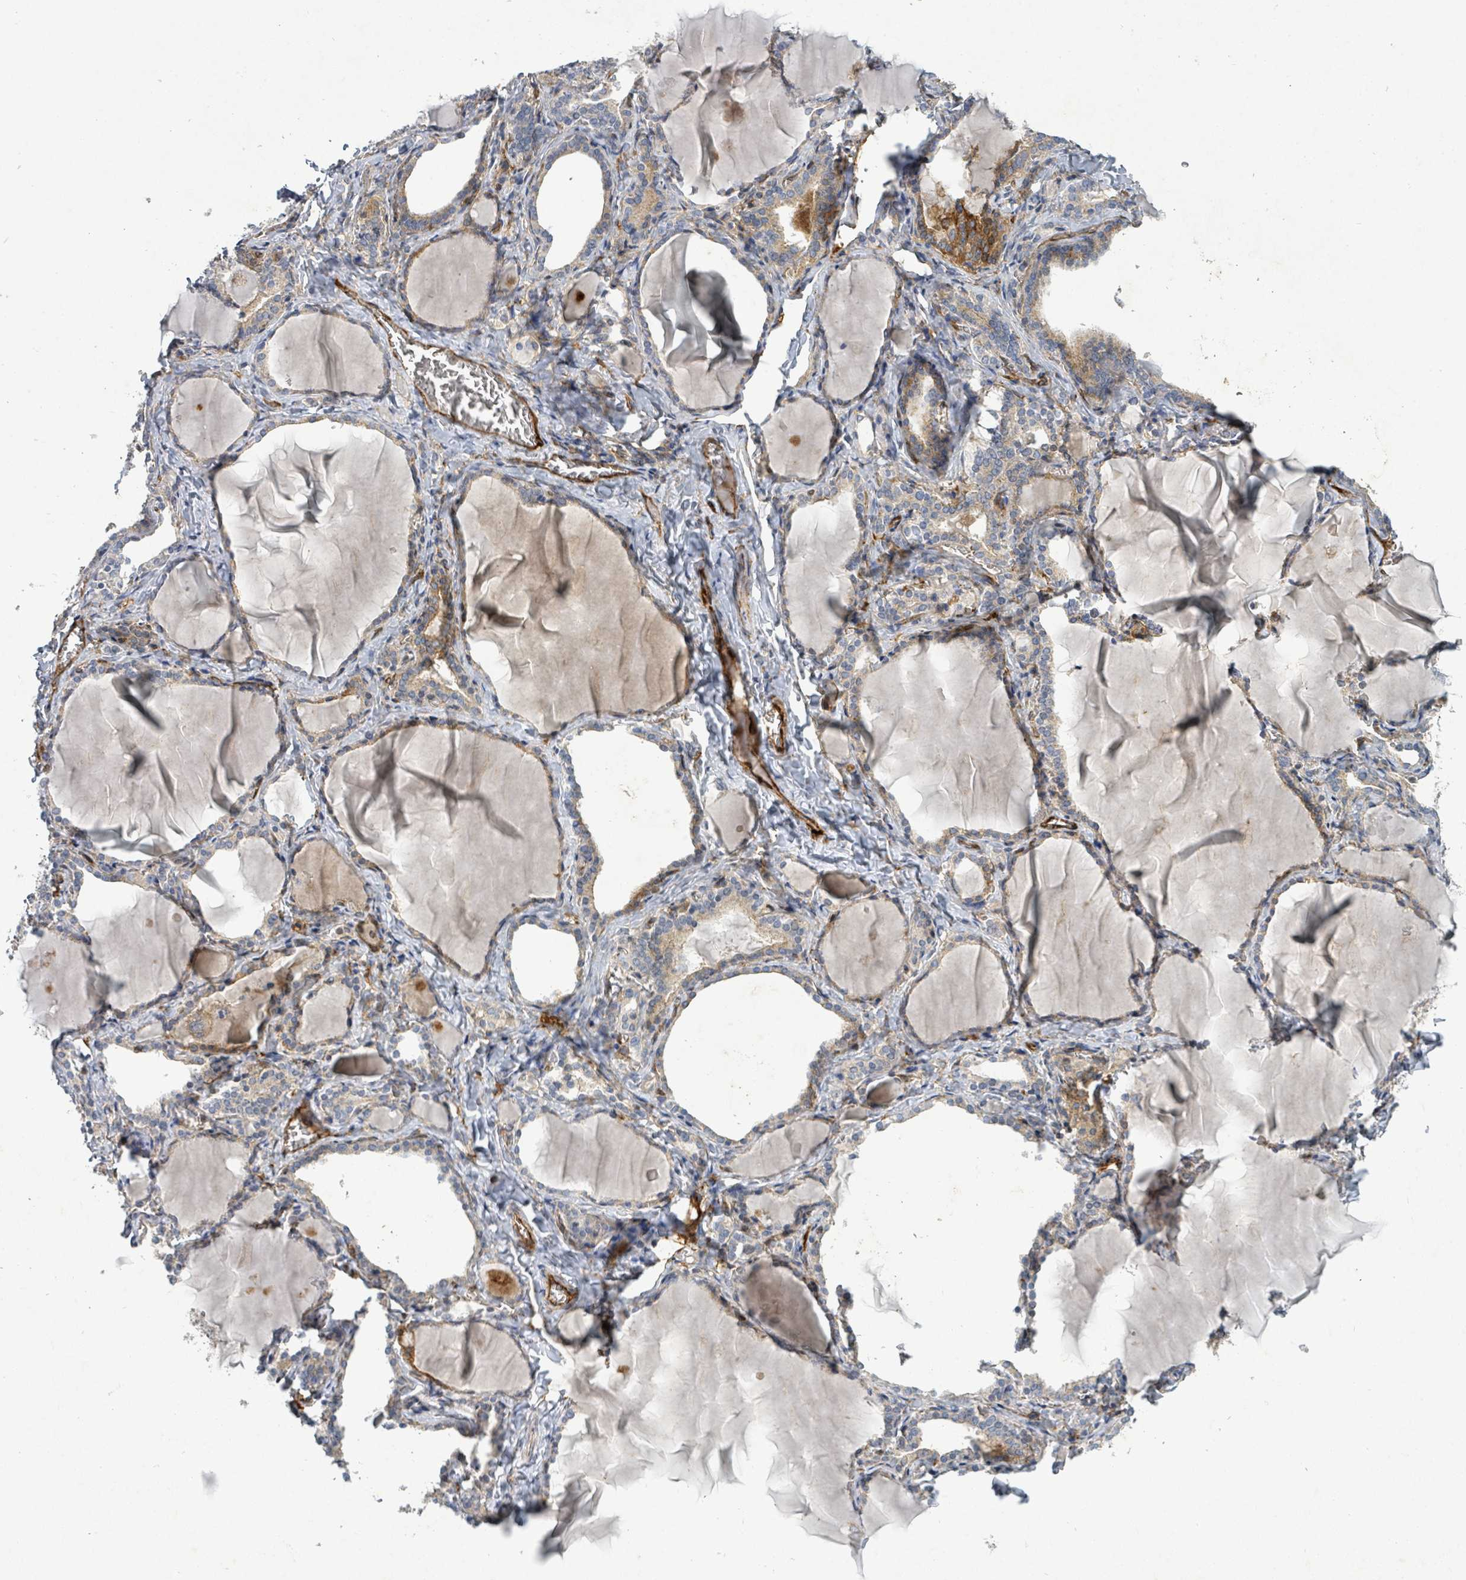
{"staining": {"intensity": "weak", "quantity": "25%-75%", "location": "cytoplasmic/membranous"}, "tissue": "thyroid gland", "cell_type": "Glandular cells", "image_type": "normal", "snomed": [{"axis": "morphology", "description": "Normal tissue, NOS"}, {"axis": "topography", "description": "Thyroid gland"}], "caption": "The photomicrograph displays immunohistochemical staining of benign thyroid gland. There is weak cytoplasmic/membranous positivity is appreciated in about 25%-75% of glandular cells. Nuclei are stained in blue.", "gene": "IFIT1", "patient": {"sex": "female", "age": 42}}